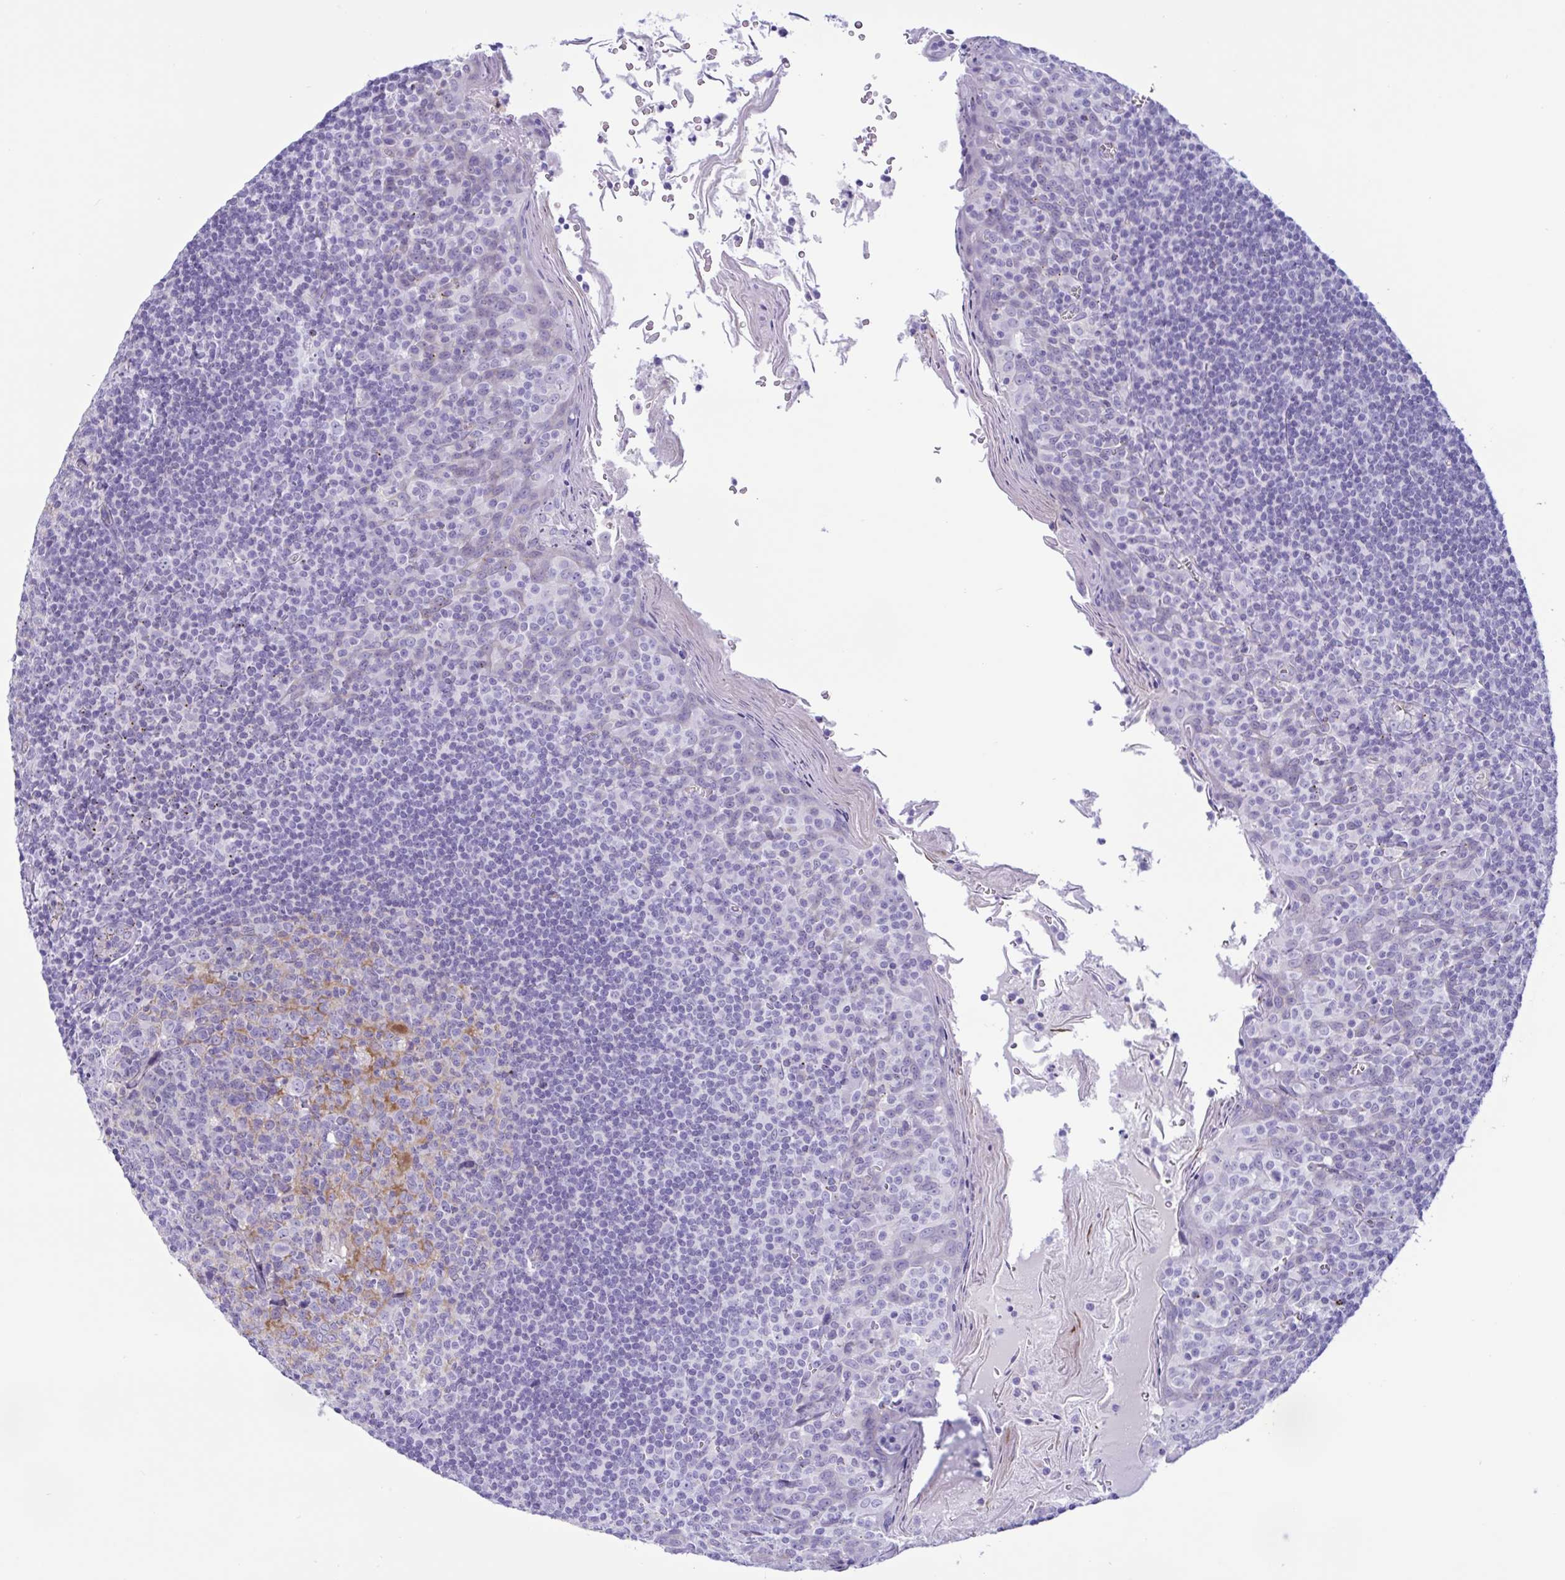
{"staining": {"intensity": "moderate", "quantity": "<25%", "location": "cytoplasmic/membranous"}, "tissue": "tonsil", "cell_type": "Germinal center cells", "image_type": "normal", "snomed": [{"axis": "morphology", "description": "Normal tissue, NOS"}, {"axis": "topography", "description": "Tonsil"}], "caption": "Human tonsil stained for a protein (brown) shows moderate cytoplasmic/membranous positive positivity in approximately <25% of germinal center cells.", "gene": "SREBF1", "patient": {"sex": "male", "age": 27}}